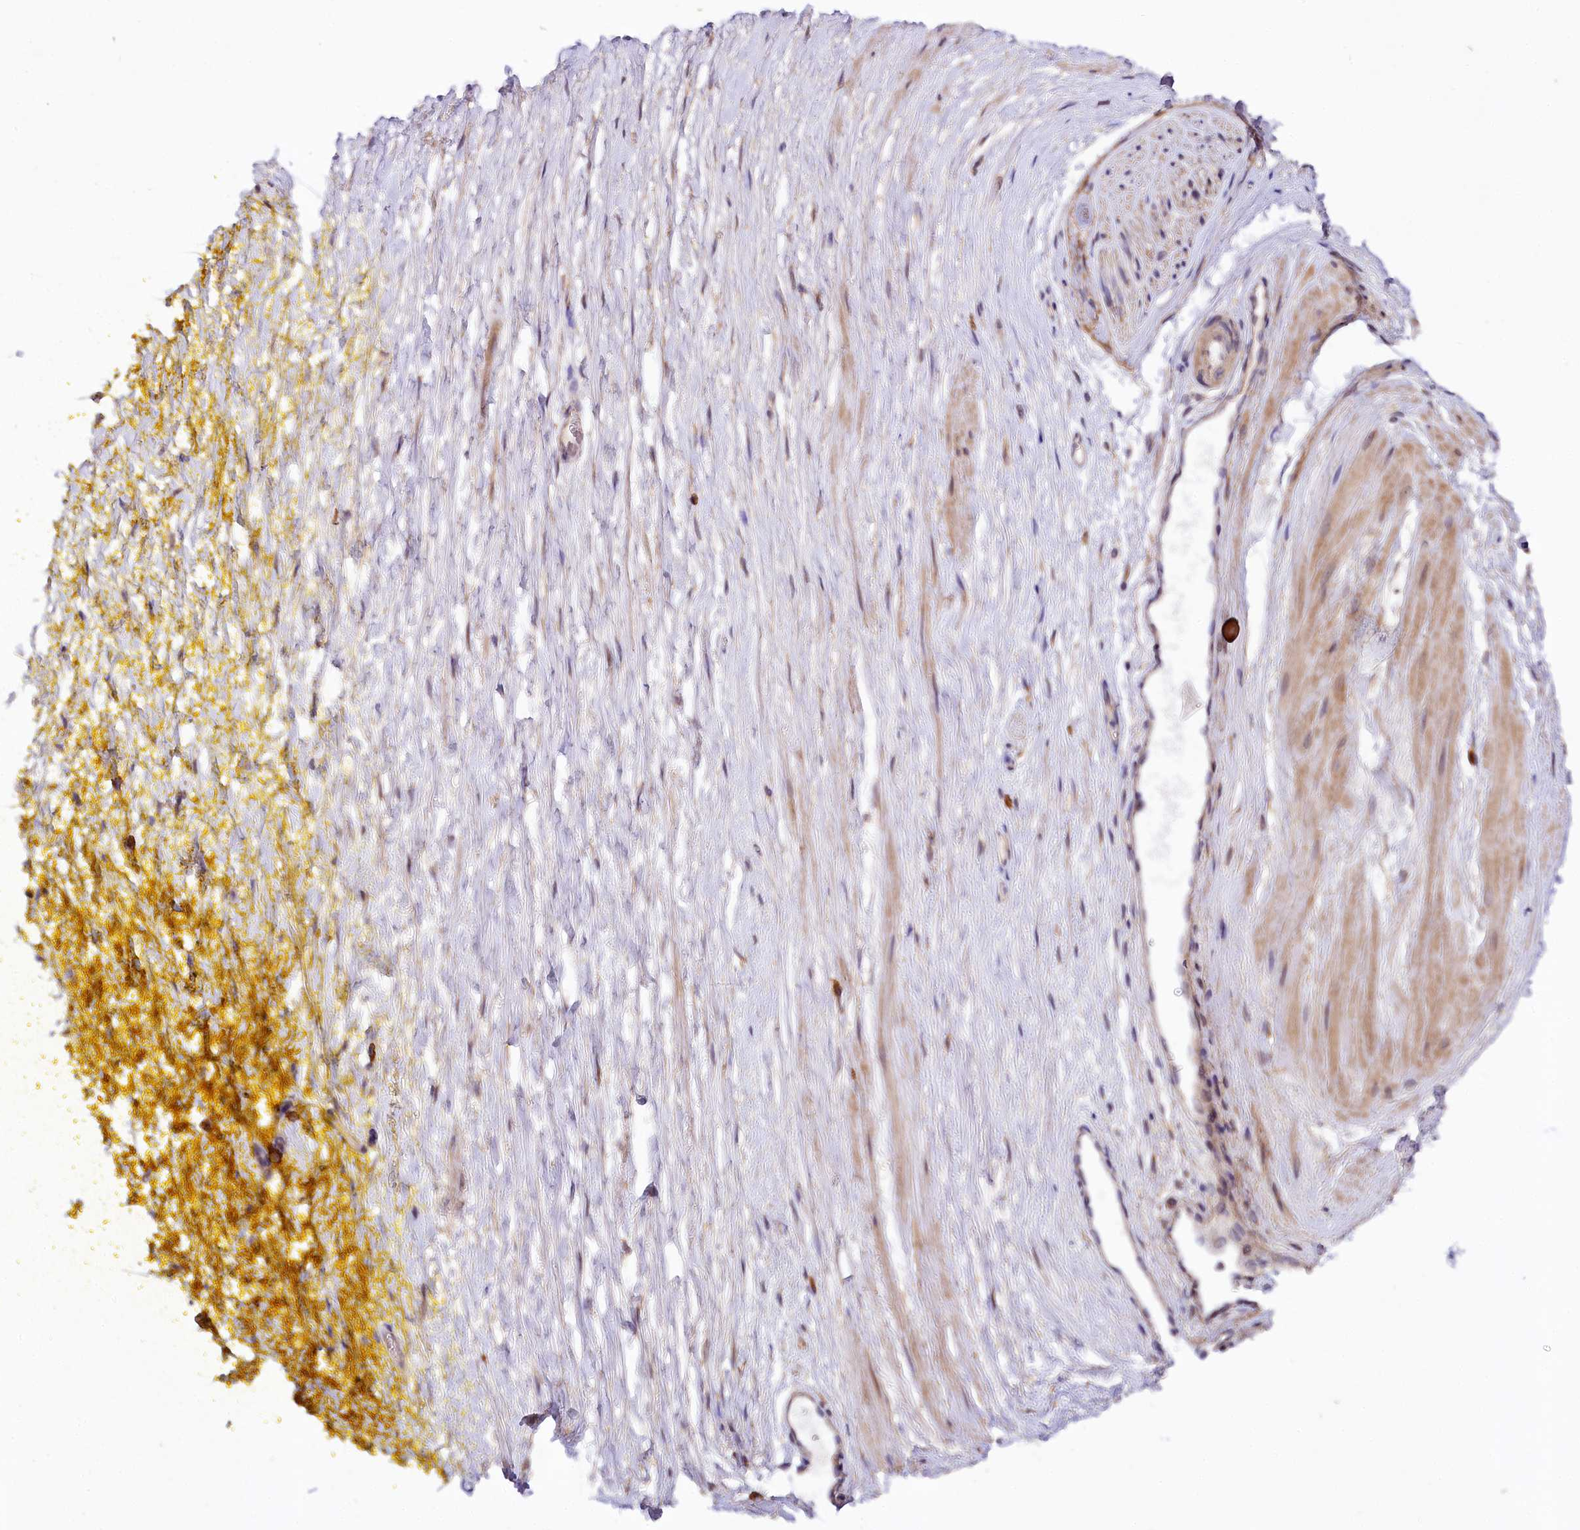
{"staining": {"intensity": "weak", "quantity": ">75%", "location": "cytoplasmic/membranous,nuclear"}, "tissue": "adipose tissue", "cell_type": "Adipocytes", "image_type": "normal", "snomed": [{"axis": "morphology", "description": "Normal tissue, NOS"}, {"axis": "morphology", "description": "Adenocarcinoma, Low grade"}, {"axis": "topography", "description": "Prostate"}, {"axis": "topography", "description": "Peripheral nerve tissue"}], "caption": "A brown stain shows weak cytoplasmic/membranous,nuclear staining of a protein in adipocytes of benign human adipose tissue.", "gene": "PHLDB1", "patient": {"sex": "male", "age": 63}}